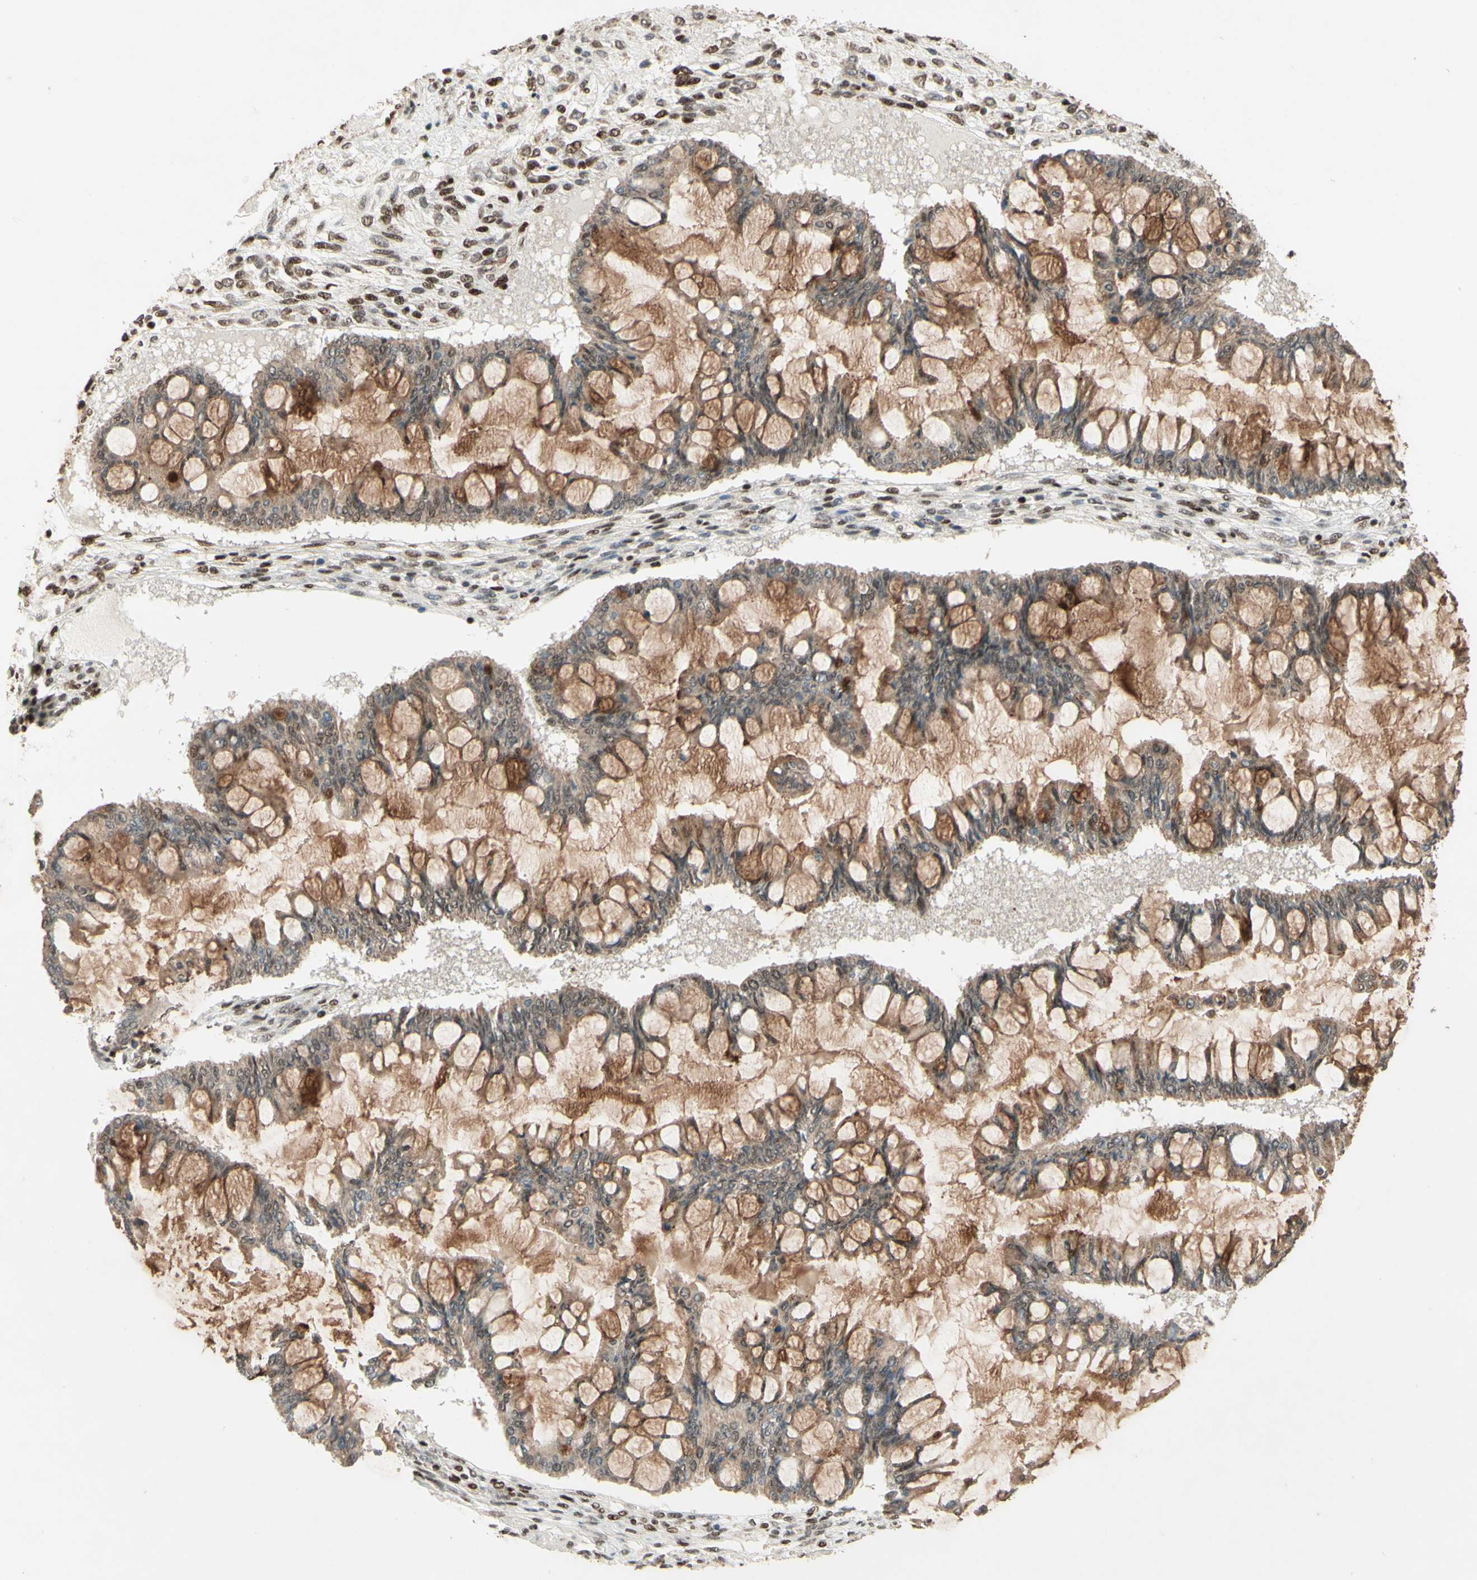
{"staining": {"intensity": "weak", "quantity": ">75%", "location": "cytoplasmic/membranous"}, "tissue": "ovarian cancer", "cell_type": "Tumor cells", "image_type": "cancer", "snomed": [{"axis": "morphology", "description": "Cystadenocarcinoma, mucinous, NOS"}, {"axis": "topography", "description": "Ovary"}], "caption": "Protein staining by immunohistochemistry demonstrates weak cytoplasmic/membranous staining in approximately >75% of tumor cells in mucinous cystadenocarcinoma (ovarian).", "gene": "NR3C1", "patient": {"sex": "female", "age": 73}}